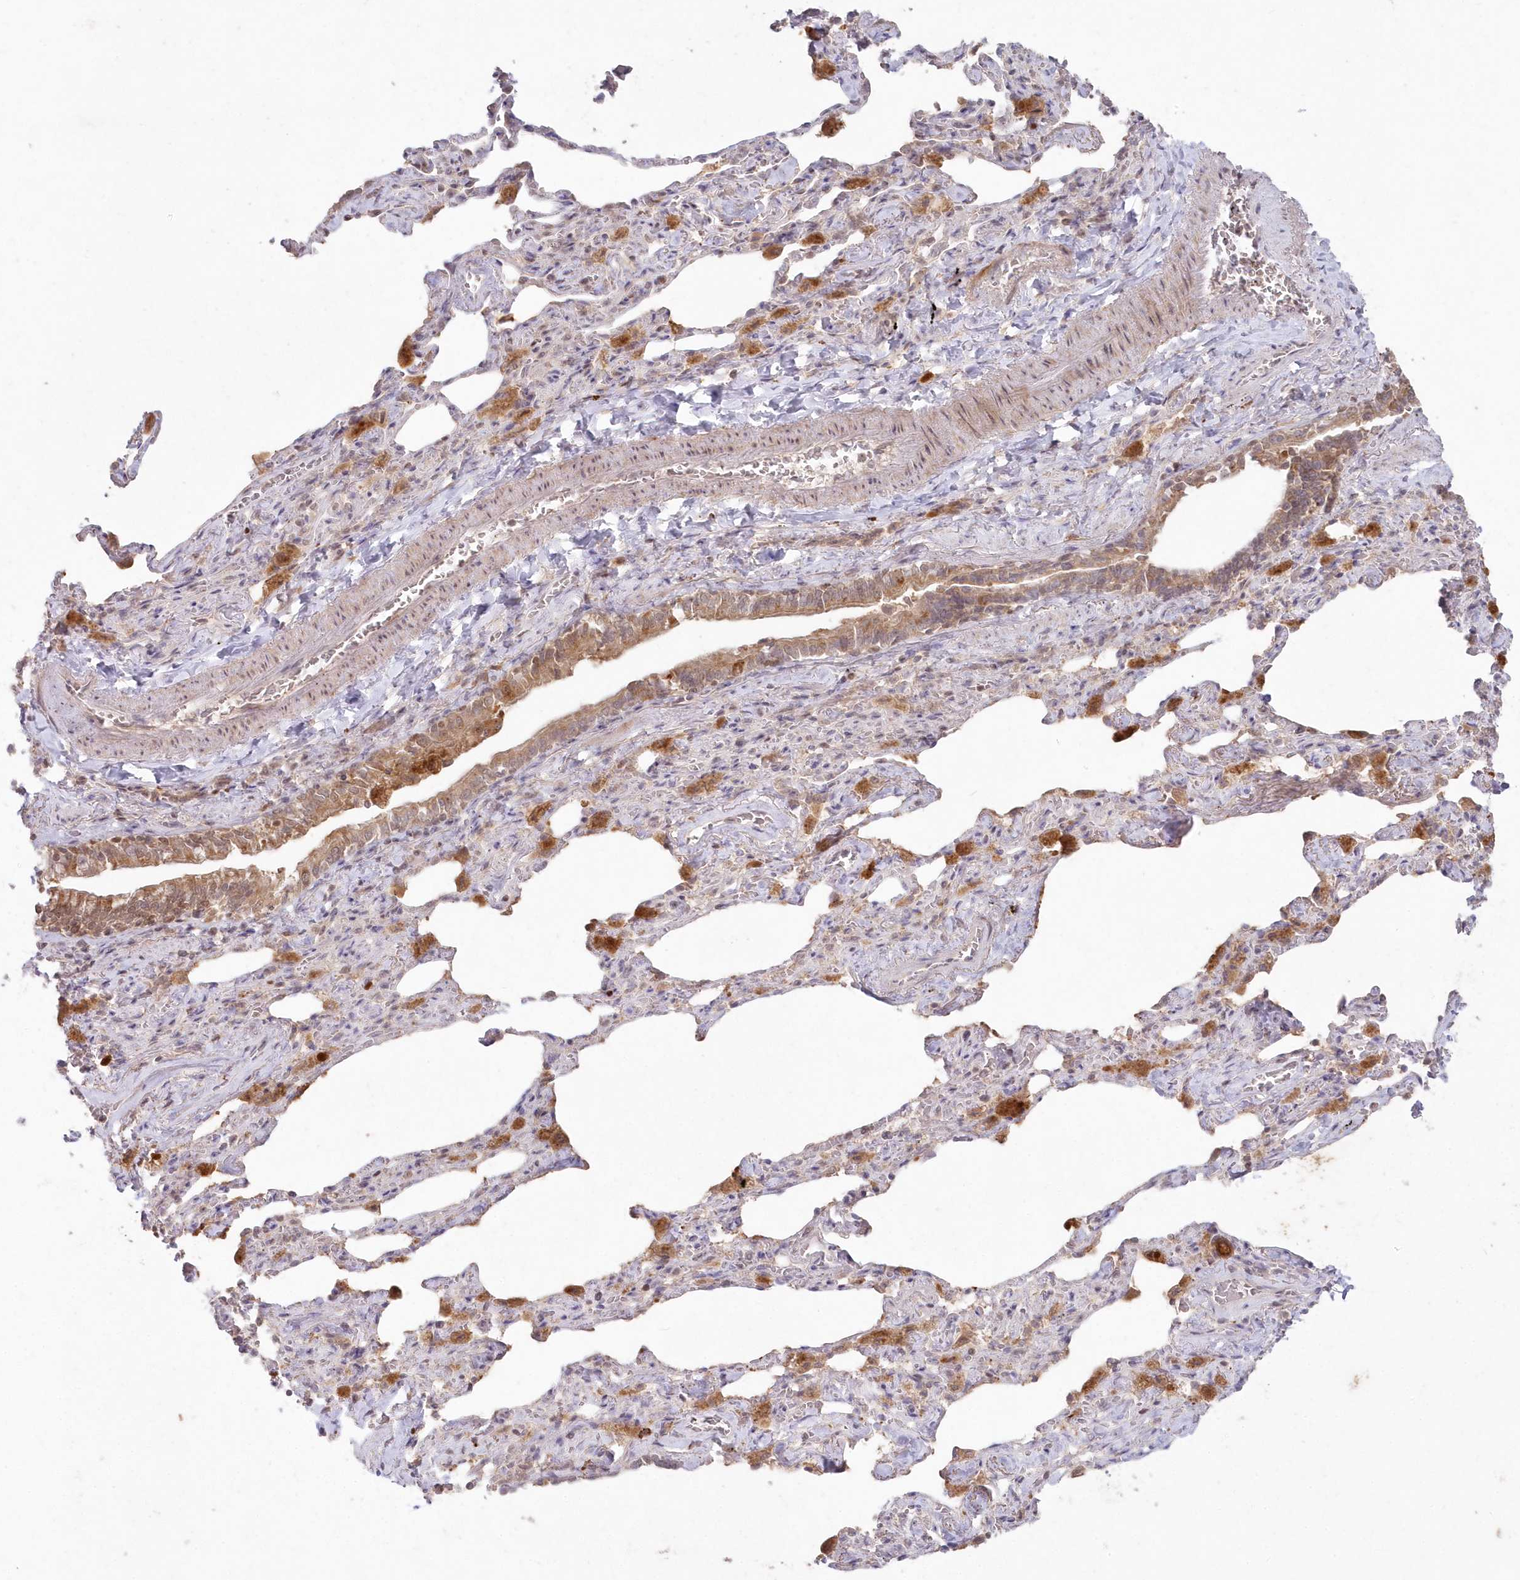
{"staining": {"intensity": "moderate", "quantity": ">75%", "location": "cytoplasmic/membranous,nuclear"}, "tissue": "lung cancer", "cell_type": "Tumor cells", "image_type": "cancer", "snomed": [{"axis": "morphology", "description": "Adenocarcinoma, NOS"}, {"axis": "topography", "description": "Lung"}], "caption": "Protein analysis of adenocarcinoma (lung) tissue demonstrates moderate cytoplasmic/membranous and nuclear positivity in approximately >75% of tumor cells.", "gene": "ASCC1", "patient": {"sex": "female", "age": 51}}